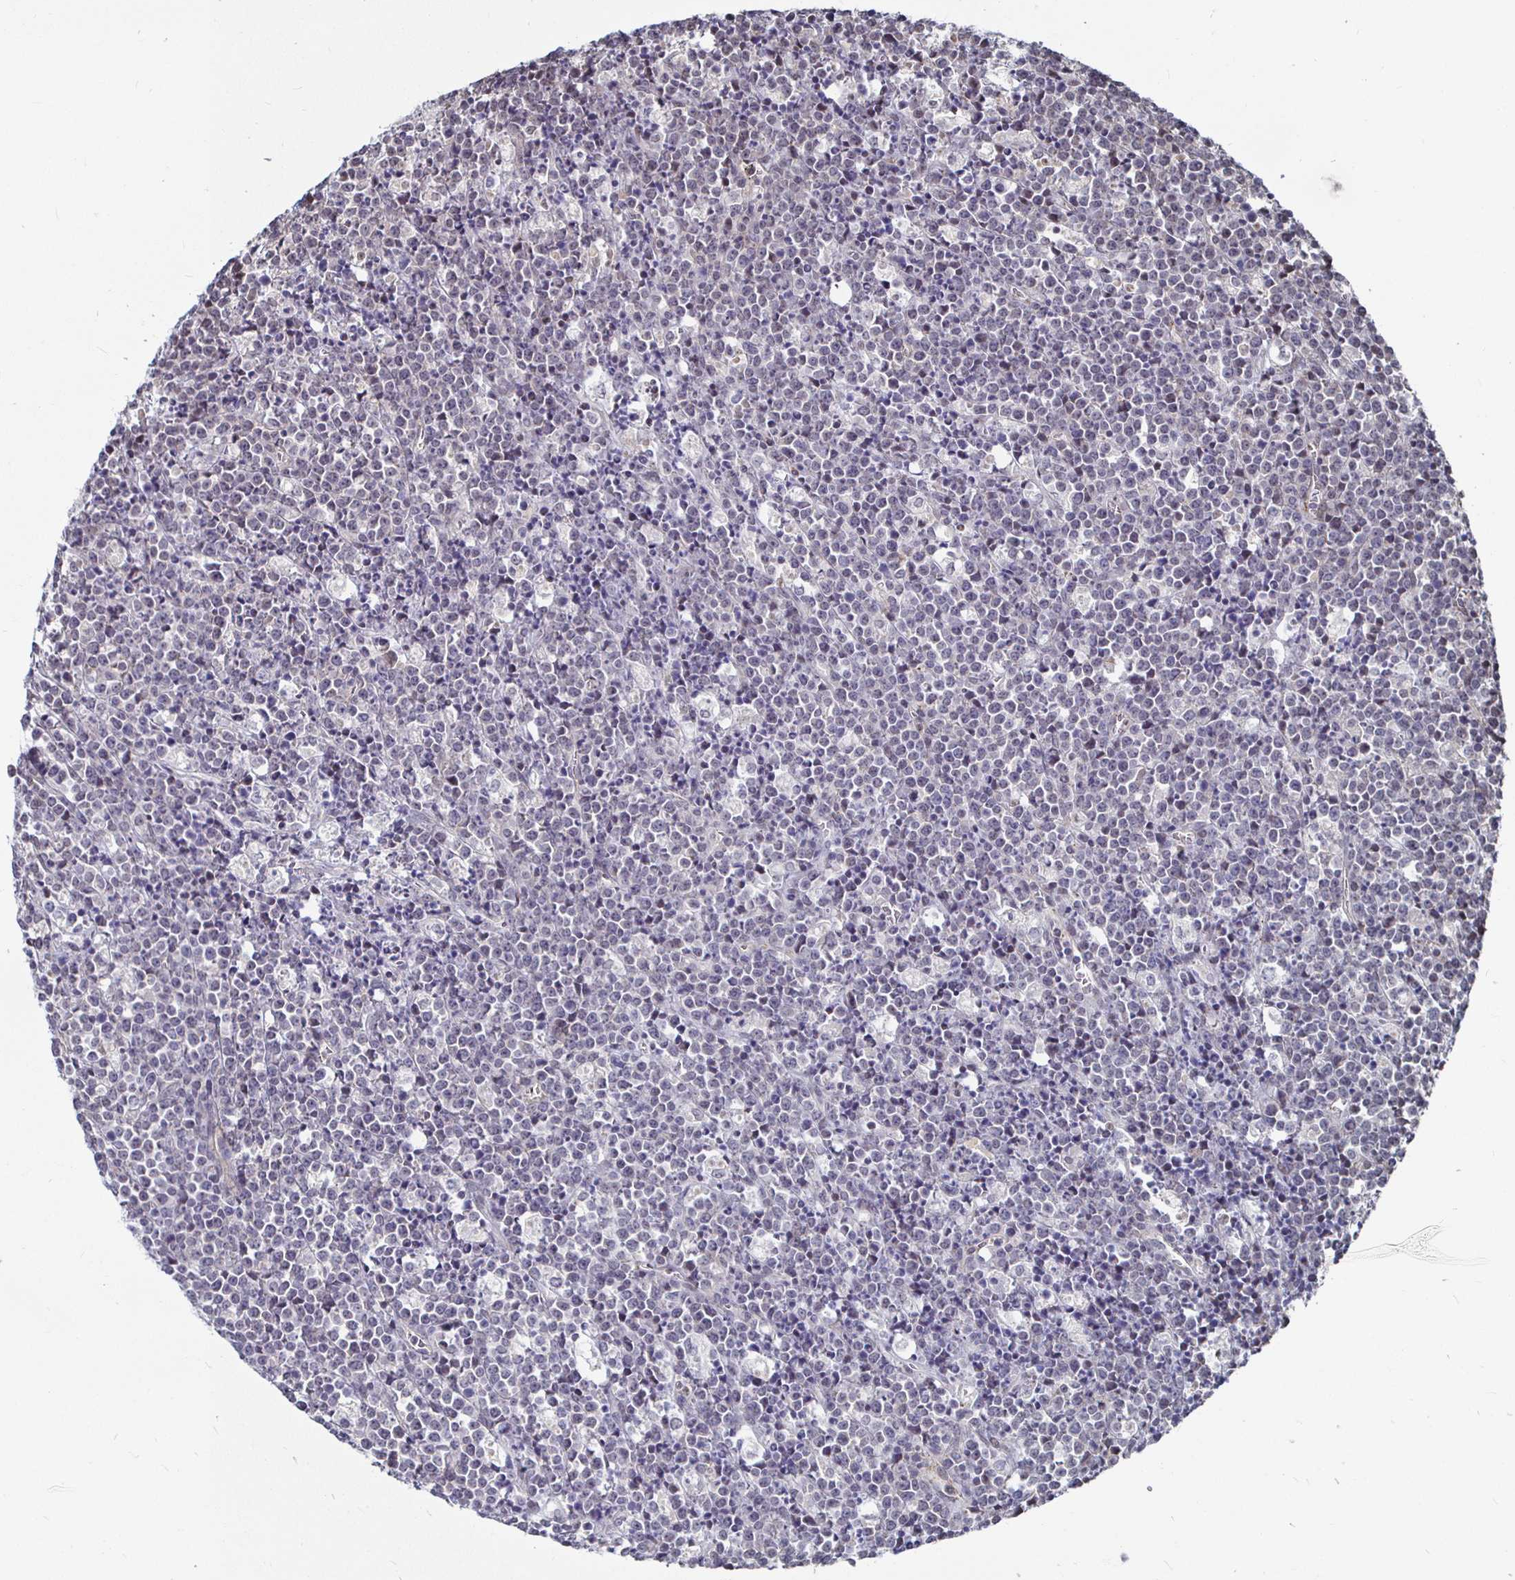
{"staining": {"intensity": "negative", "quantity": "none", "location": "none"}, "tissue": "lymphoma", "cell_type": "Tumor cells", "image_type": "cancer", "snomed": [{"axis": "morphology", "description": "Malignant lymphoma, non-Hodgkin's type, High grade"}, {"axis": "topography", "description": "Ovary"}], "caption": "This is an immunohistochemistry photomicrograph of human lymphoma. There is no positivity in tumor cells.", "gene": "CAPN11", "patient": {"sex": "female", "age": 56}}